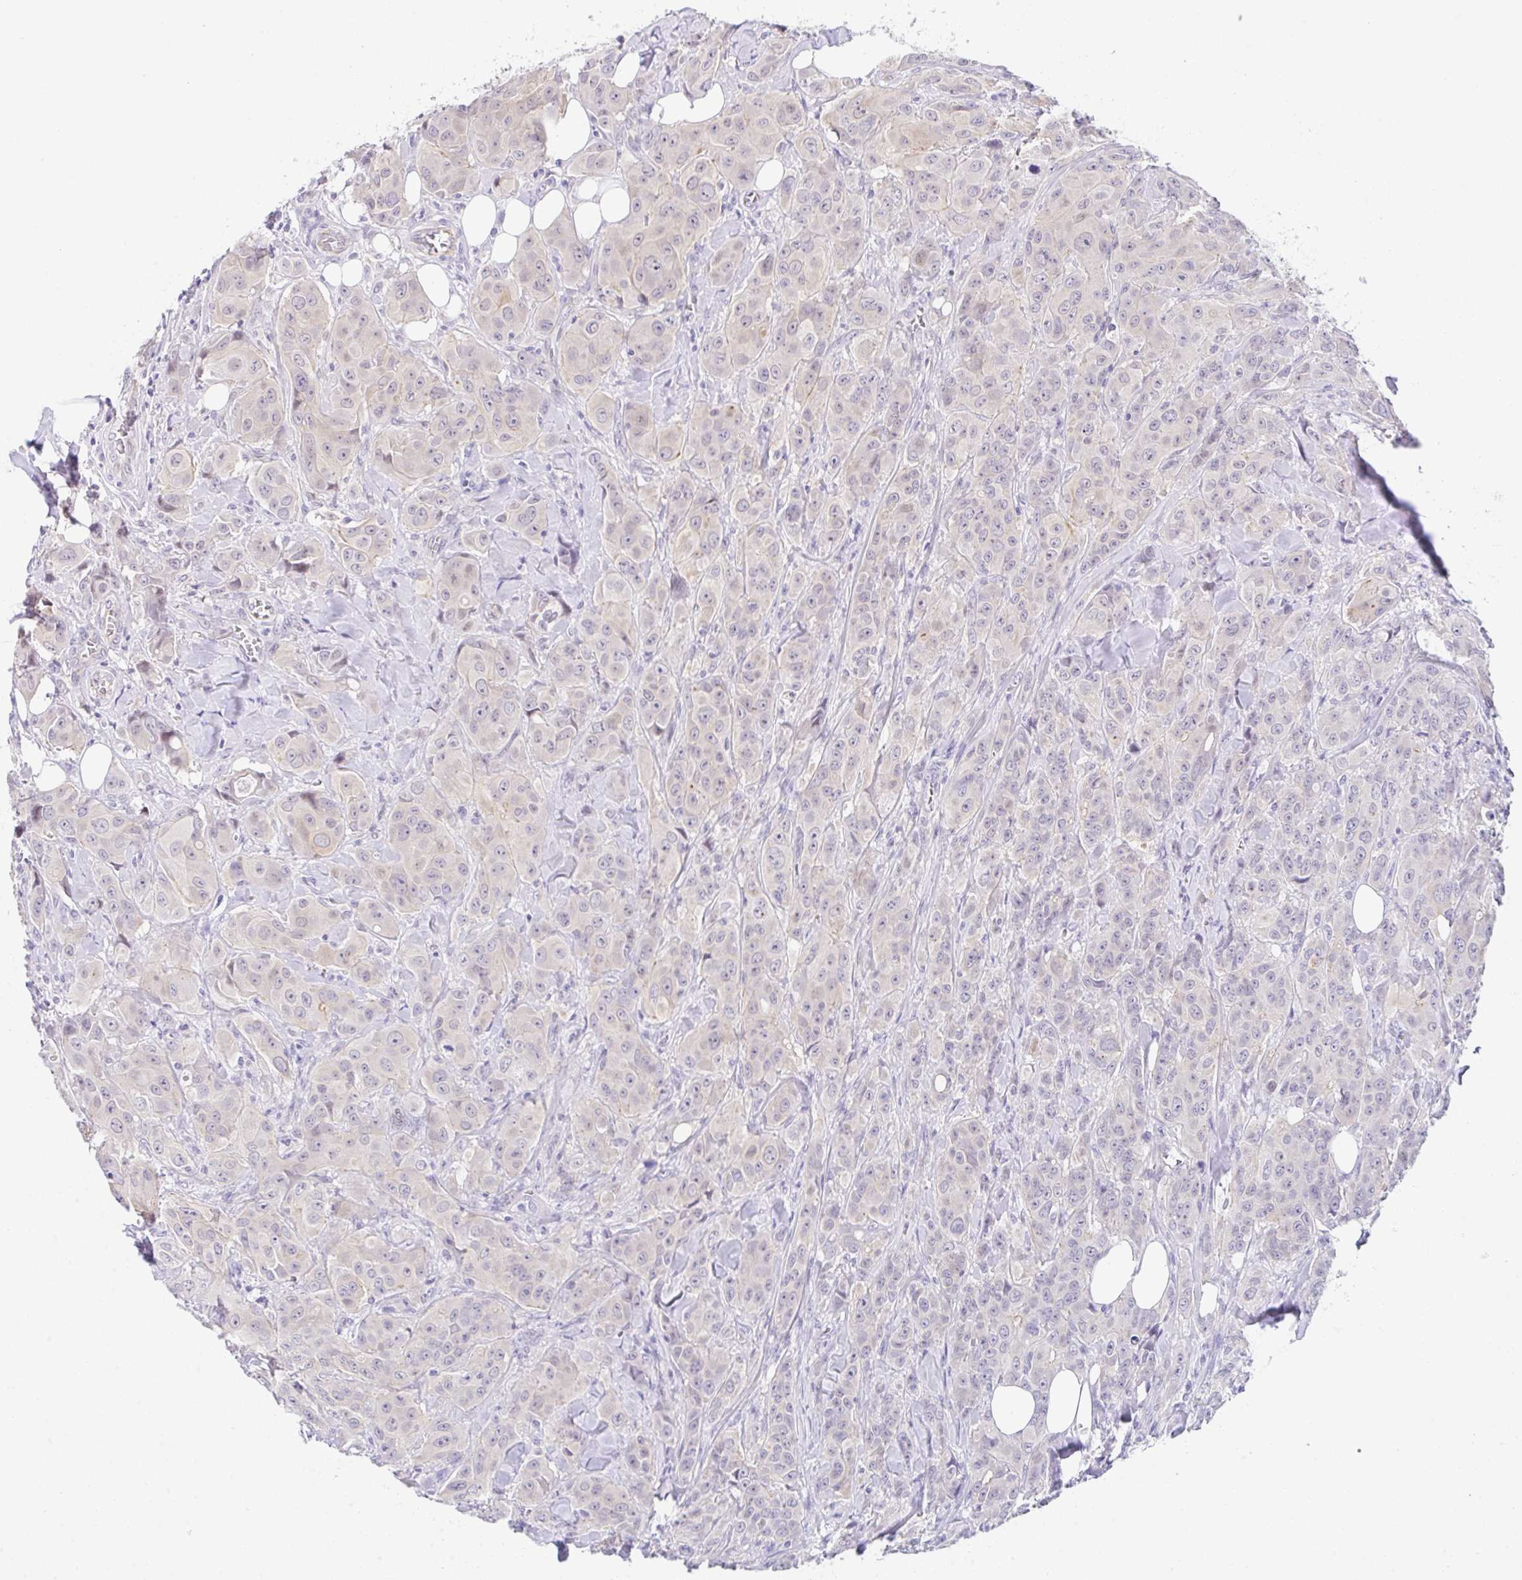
{"staining": {"intensity": "negative", "quantity": "none", "location": "none"}, "tissue": "breast cancer", "cell_type": "Tumor cells", "image_type": "cancer", "snomed": [{"axis": "morphology", "description": "Normal tissue, NOS"}, {"axis": "morphology", "description": "Duct carcinoma"}, {"axis": "topography", "description": "Breast"}], "caption": "The IHC micrograph has no significant positivity in tumor cells of breast cancer (intraductal carcinoma) tissue.", "gene": "CGNL1", "patient": {"sex": "female", "age": 43}}